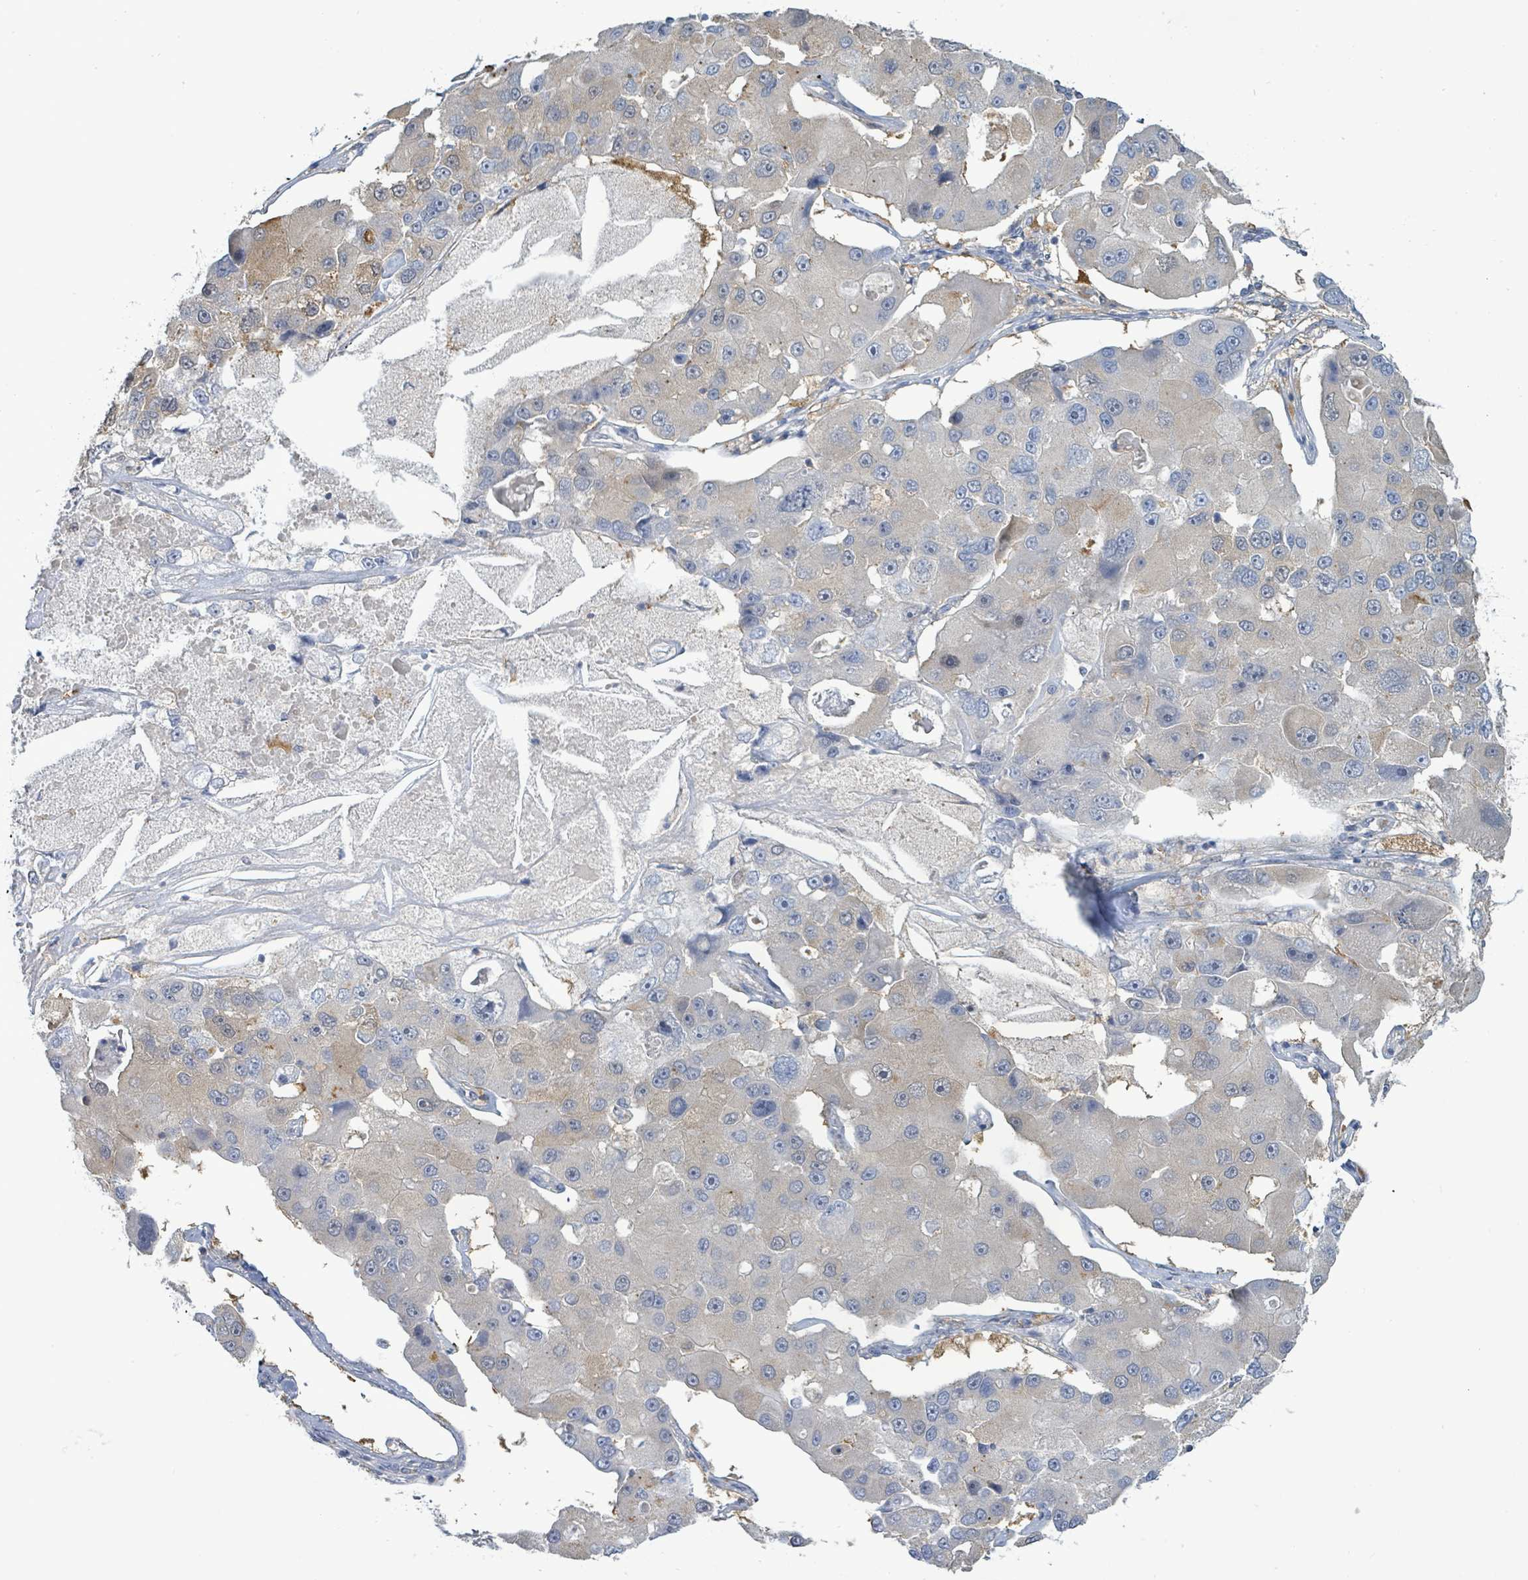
{"staining": {"intensity": "weak", "quantity": "<25%", "location": "cytoplasmic/membranous"}, "tissue": "lung cancer", "cell_type": "Tumor cells", "image_type": "cancer", "snomed": [{"axis": "morphology", "description": "Adenocarcinoma, NOS"}, {"axis": "topography", "description": "Lung"}], "caption": "Tumor cells are negative for protein expression in human adenocarcinoma (lung).", "gene": "PGAM1", "patient": {"sex": "female", "age": 54}}